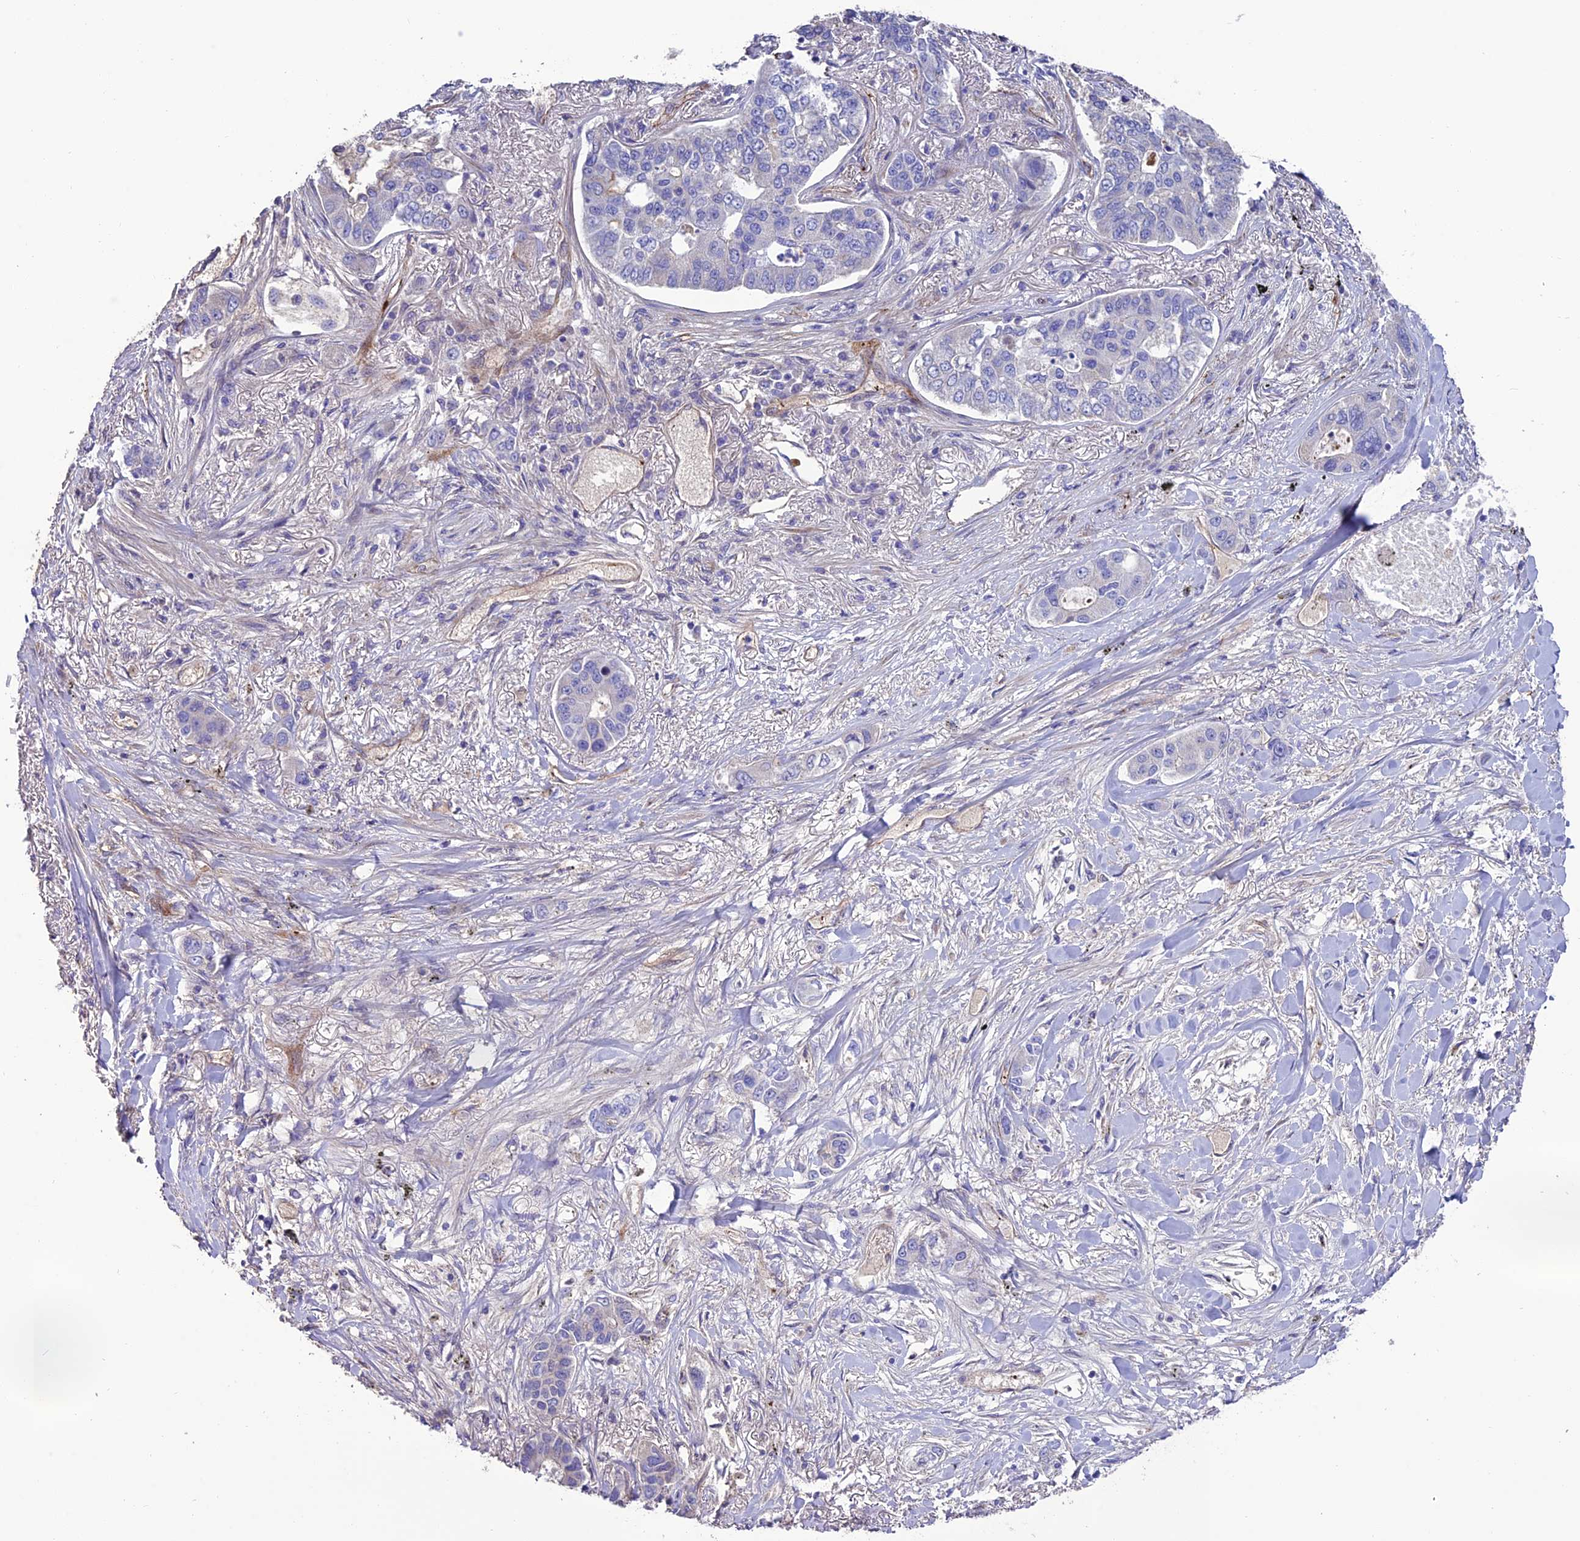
{"staining": {"intensity": "negative", "quantity": "none", "location": "none"}, "tissue": "lung cancer", "cell_type": "Tumor cells", "image_type": "cancer", "snomed": [{"axis": "morphology", "description": "Adenocarcinoma, NOS"}, {"axis": "topography", "description": "Lung"}], "caption": "Human lung cancer (adenocarcinoma) stained for a protein using immunohistochemistry (IHC) exhibits no staining in tumor cells.", "gene": "REX1BD", "patient": {"sex": "male", "age": 49}}